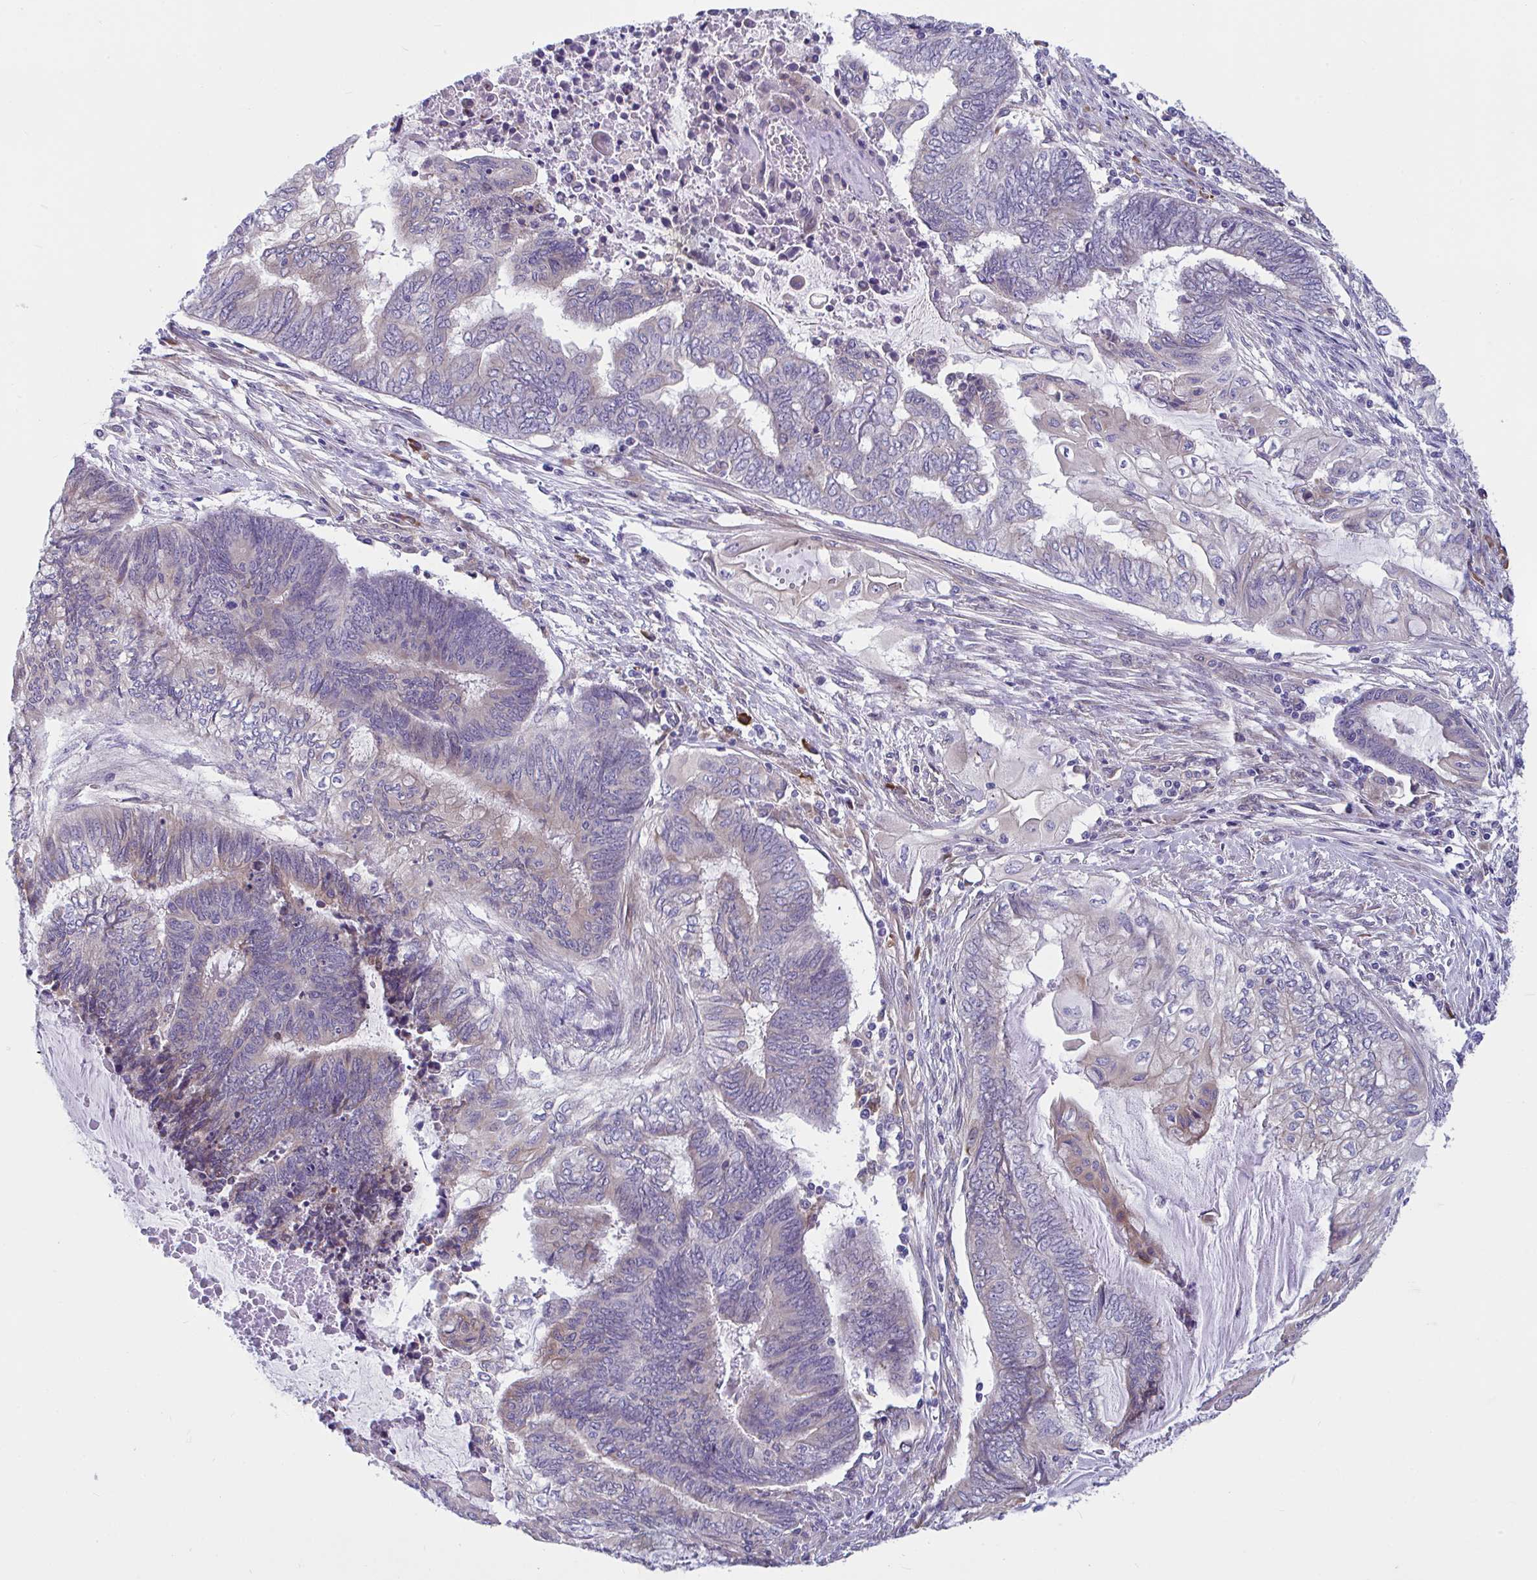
{"staining": {"intensity": "negative", "quantity": "none", "location": "none"}, "tissue": "endometrial cancer", "cell_type": "Tumor cells", "image_type": "cancer", "snomed": [{"axis": "morphology", "description": "Adenocarcinoma, NOS"}, {"axis": "topography", "description": "Uterus"}, {"axis": "topography", "description": "Endometrium"}], "caption": "Human adenocarcinoma (endometrial) stained for a protein using IHC reveals no positivity in tumor cells.", "gene": "WBP1", "patient": {"sex": "female", "age": 70}}